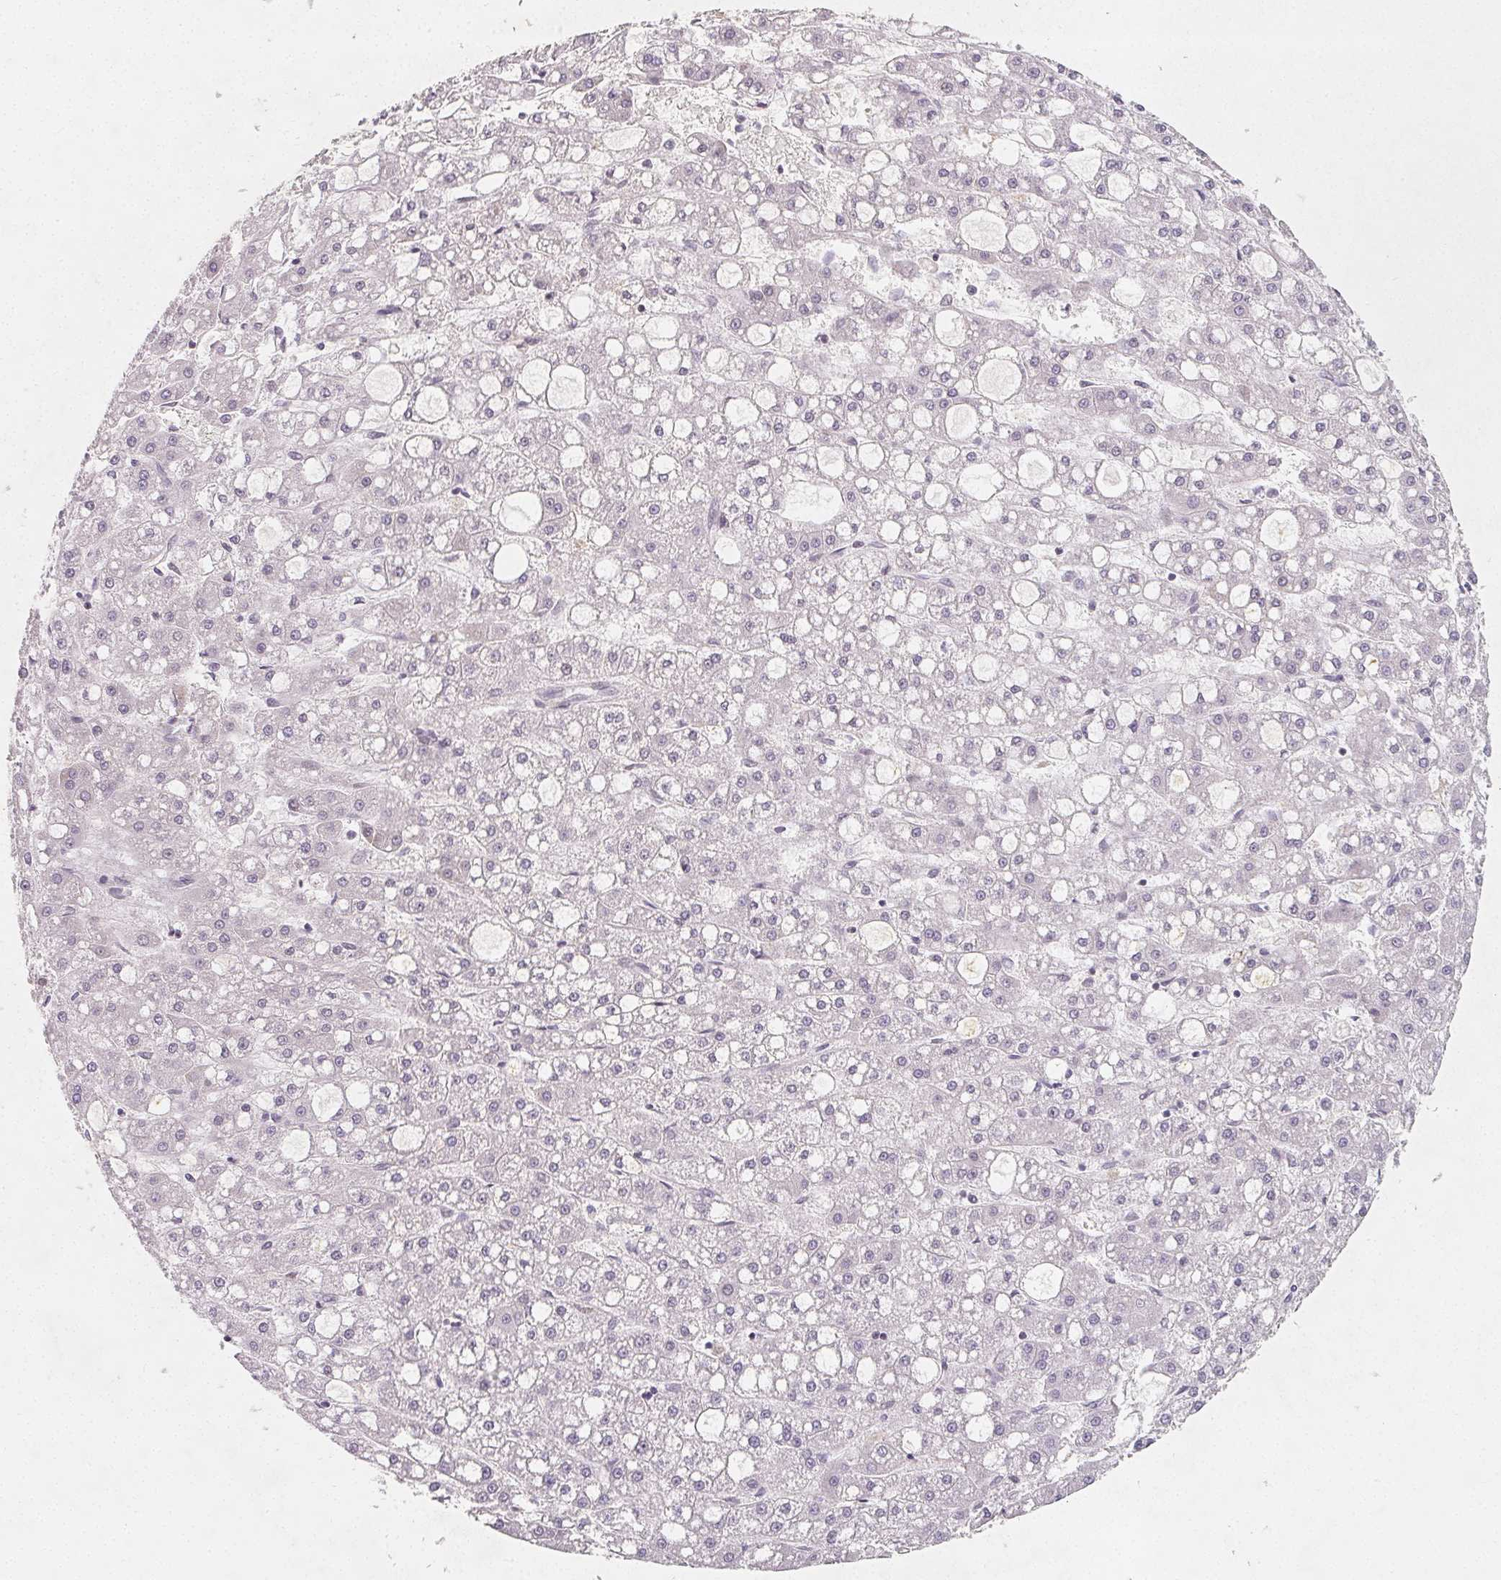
{"staining": {"intensity": "negative", "quantity": "none", "location": "none"}, "tissue": "liver cancer", "cell_type": "Tumor cells", "image_type": "cancer", "snomed": [{"axis": "morphology", "description": "Carcinoma, Hepatocellular, NOS"}, {"axis": "topography", "description": "Liver"}], "caption": "Tumor cells are negative for protein expression in human liver cancer (hepatocellular carcinoma). Nuclei are stained in blue.", "gene": "LRRC23", "patient": {"sex": "male", "age": 67}}